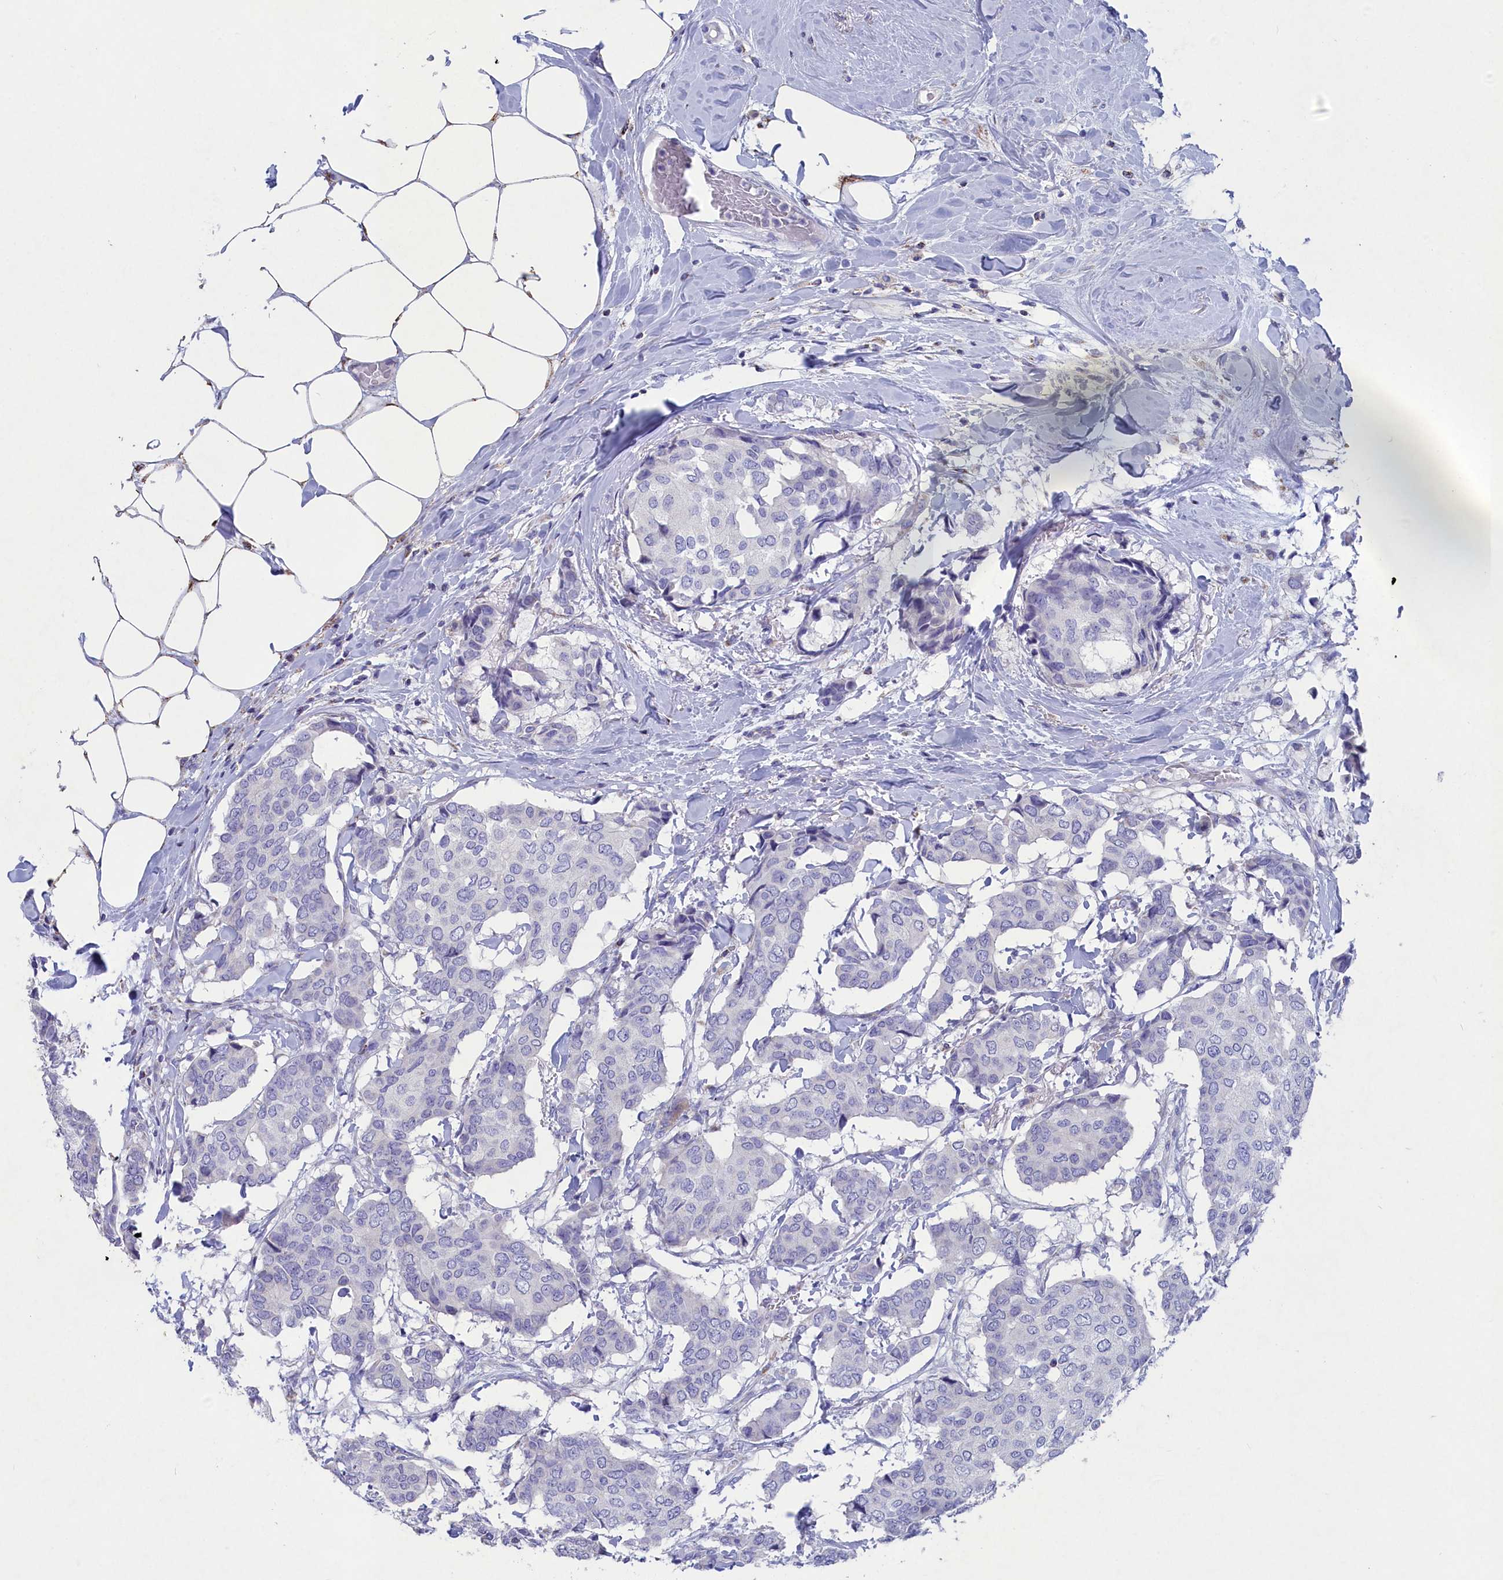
{"staining": {"intensity": "negative", "quantity": "none", "location": "none"}, "tissue": "breast cancer", "cell_type": "Tumor cells", "image_type": "cancer", "snomed": [{"axis": "morphology", "description": "Duct carcinoma"}, {"axis": "topography", "description": "Breast"}], "caption": "A high-resolution histopathology image shows immunohistochemistry (IHC) staining of infiltrating ductal carcinoma (breast), which demonstrates no significant staining in tumor cells.", "gene": "PRDM12", "patient": {"sex": "female", "age": 75}}